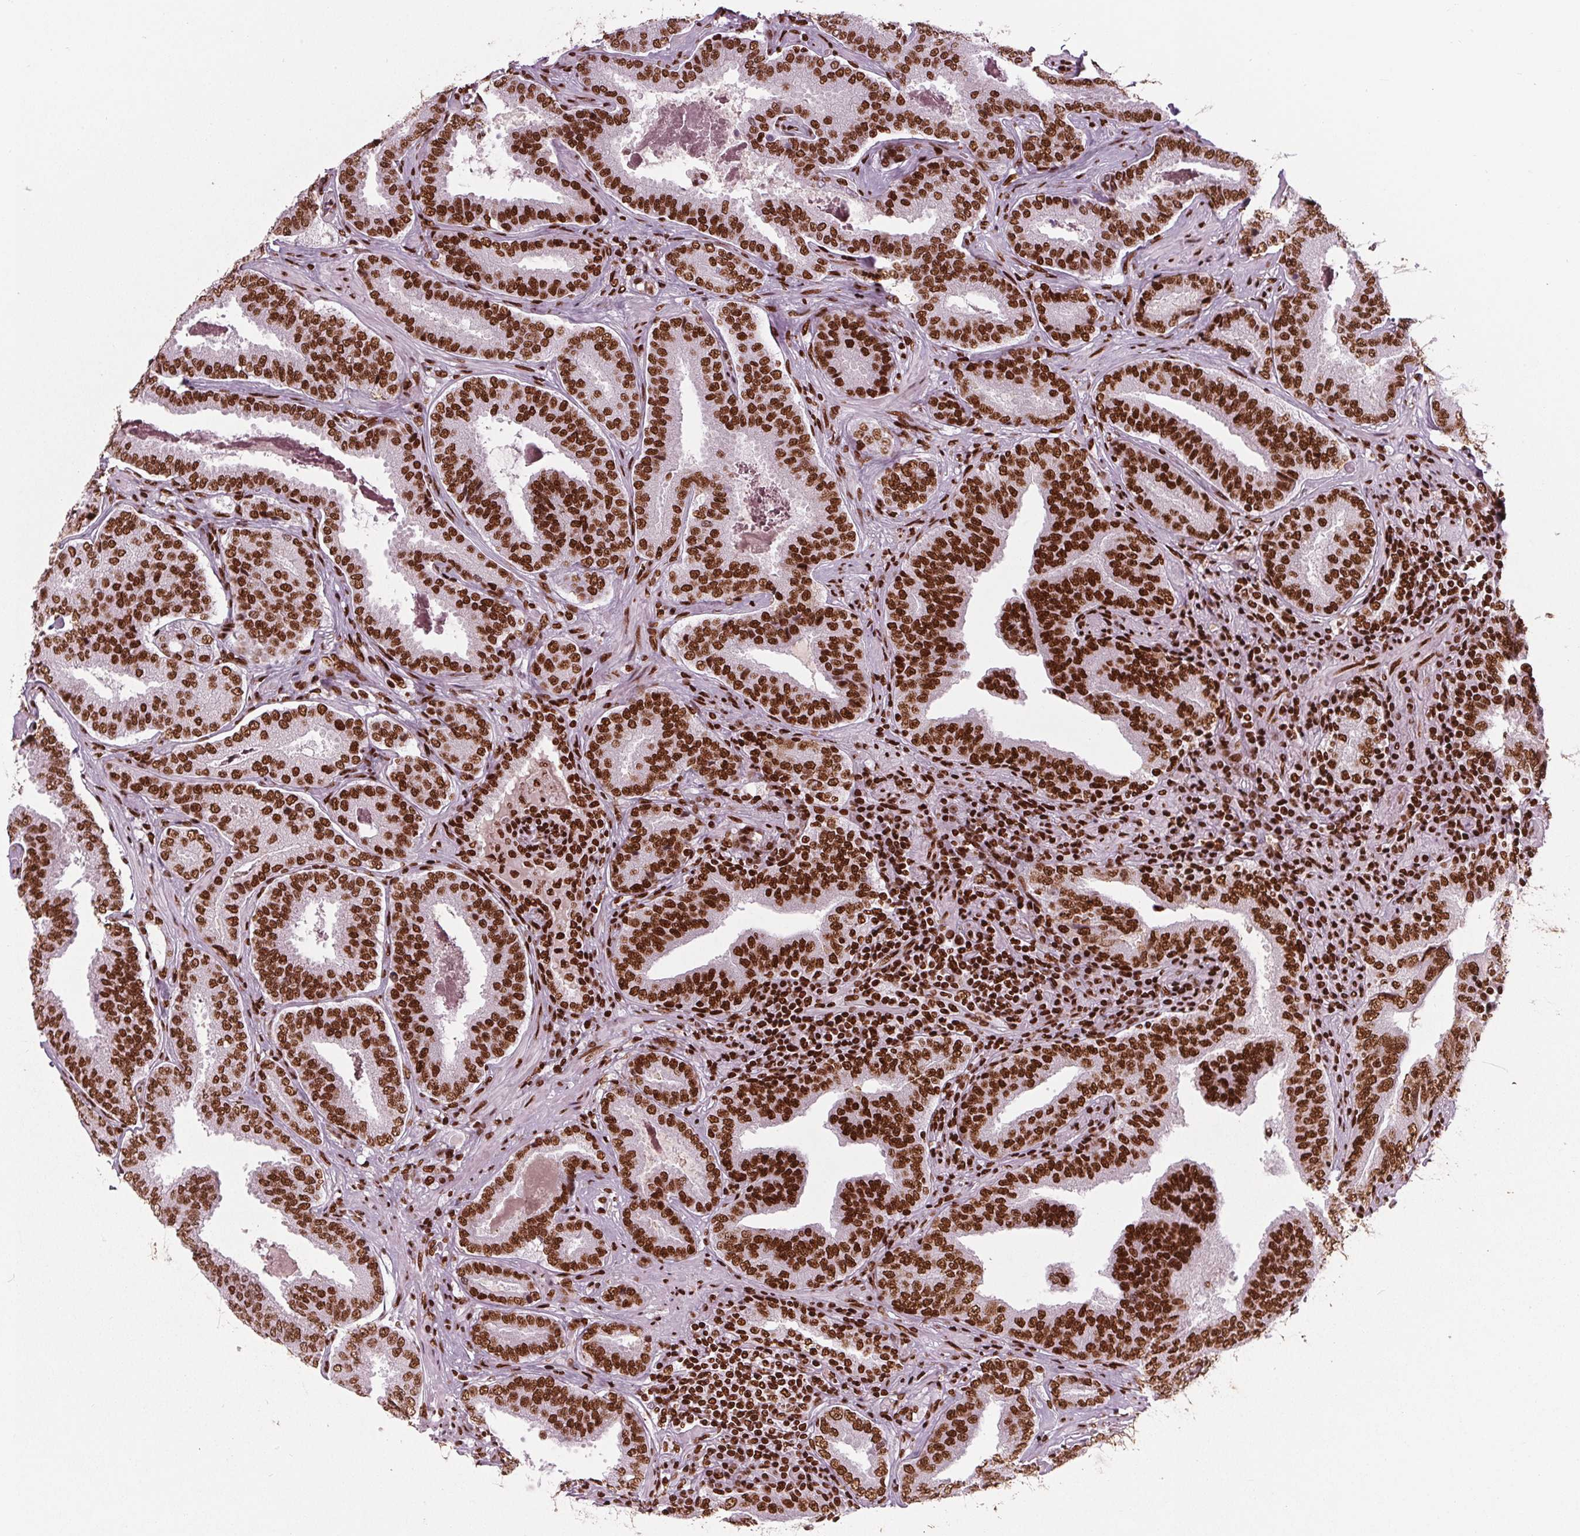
{"staining": {"intensity": "strong", "quantity": ">75%", "location": "nuclear"}, "tissue": "prostate cancer", "cell_type": "Tumor cells", "image_type": "cancer", "snomed": [{"axis": "morphology", "description": "Adenocarcinoma, NOS"}, {"axis": "topography", "description": "Prostate"}], "caption": "Tumor cells exhibit high levels of strong nuclear positivity in approximately >75% of cells in human prostate cancer (adenocarcinoma). The protein is stained brown, and the nuclei are stained in blue (DAB (3,3'-diaminobenzidine) IHC with brightfield microscopy, high magnification).", "gene": "BRD4", "patient": {"sex": "male", "age": 64}}